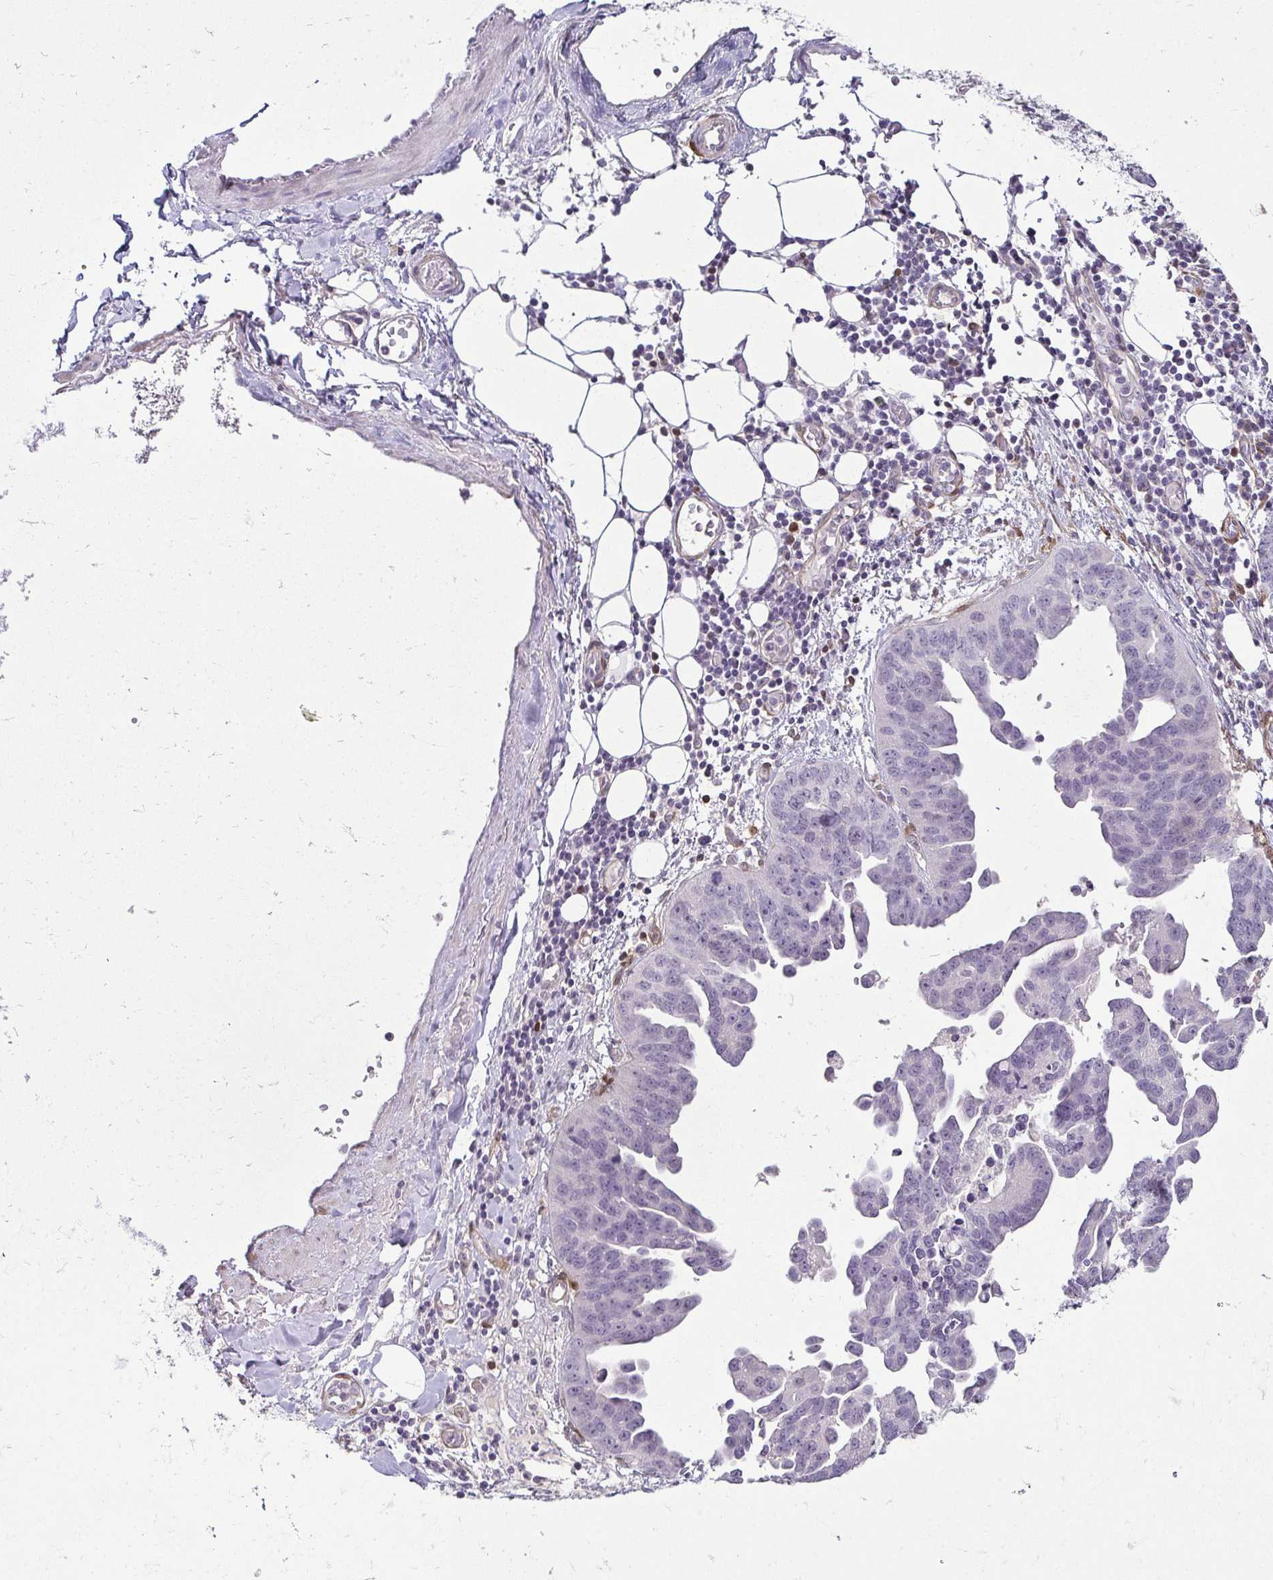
{"staining": {"intensity": "negative", "quantity": "none", "location": "none"}, "tissue": "ovarian cancer", "cell_type": "Tumor cells", "image_type": "cancer", "snomed": [{"axis": "morphology", "description": "Cystadenocarcinoma, serous, NOS"}, {"axis": "topography", "description": "Ovary"}], "caption": "IHC of human ovarian cancer (serous cystadenocarcinoma) demonstrates no expression in tumor cells. (Immunohistochemistry, brightfield microscopy, high magnification).", "gene": "HOPX", "patient": {"sex": "female", "age": 75}}